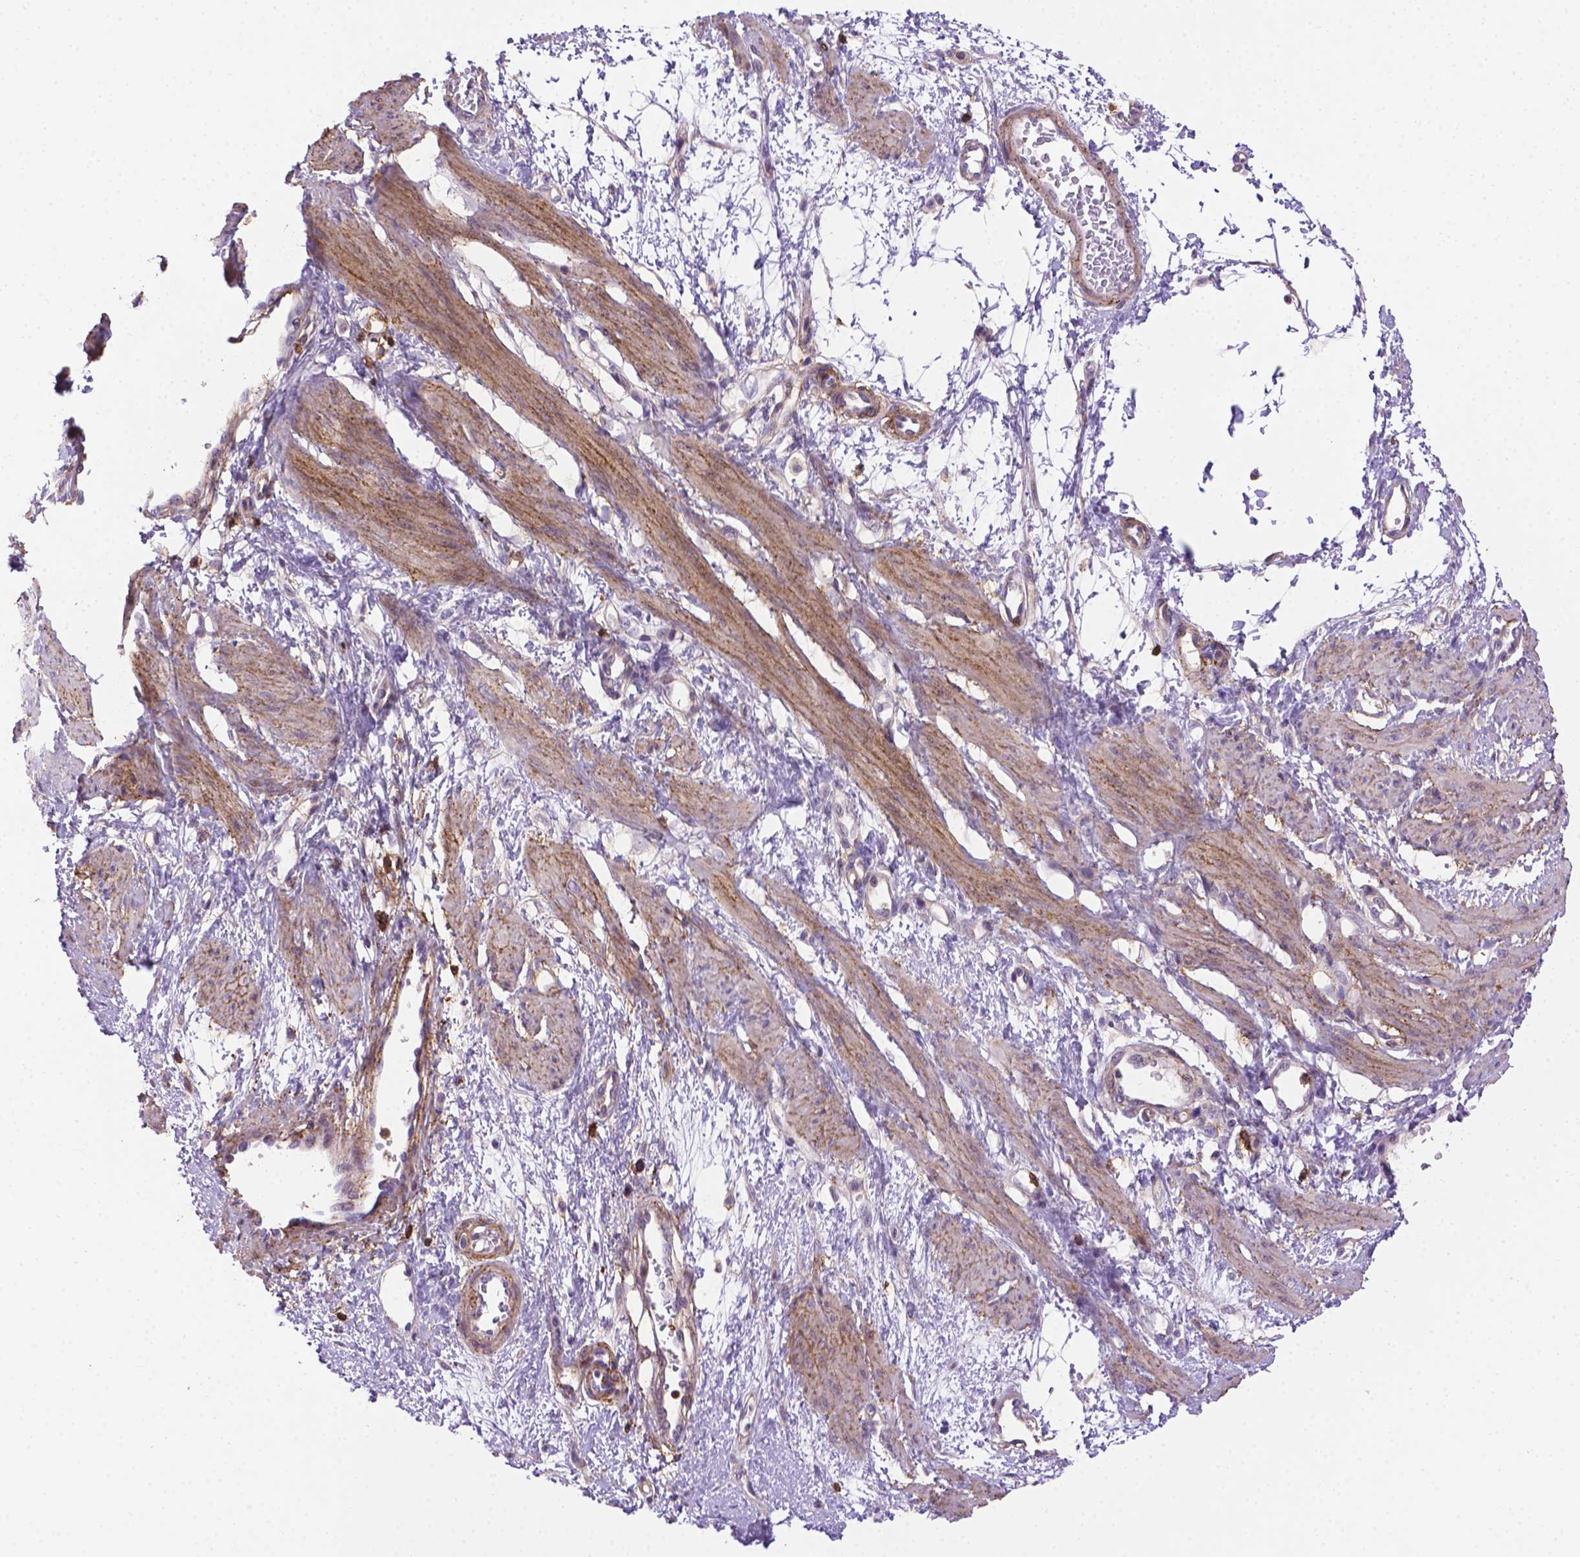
{"staining": {"intensity": "weak", "quantity": "25%-75%", "location": "cytoplasmic/membranous"}, "tissue": "smooth muscle", "cell_type": "Smooth muscle cells", "image_type": "normal", "snomed": [{"axis": "morphology", "description": "Normal tissue, NOS"}, {"axis": "topography", "description": "Smooth muscle"}, {"axis": "topography", "description": "Uterus"}], "caption": "Immunohistochemistry (IHC) staining of normal smooth muscle, which demonstrates low levels of weak cytoplasmic/membranous expression in approximately 25%-75% of smooth muscle cells indicating weak cytoplasmic/membranous protein staining. The staining was performed using DAB (brown) for protein detection and nuclei were counterstained in hematoxylin (blue).", "gene": "ACAD10", "patient": {"sex": "female", "age": 39}}